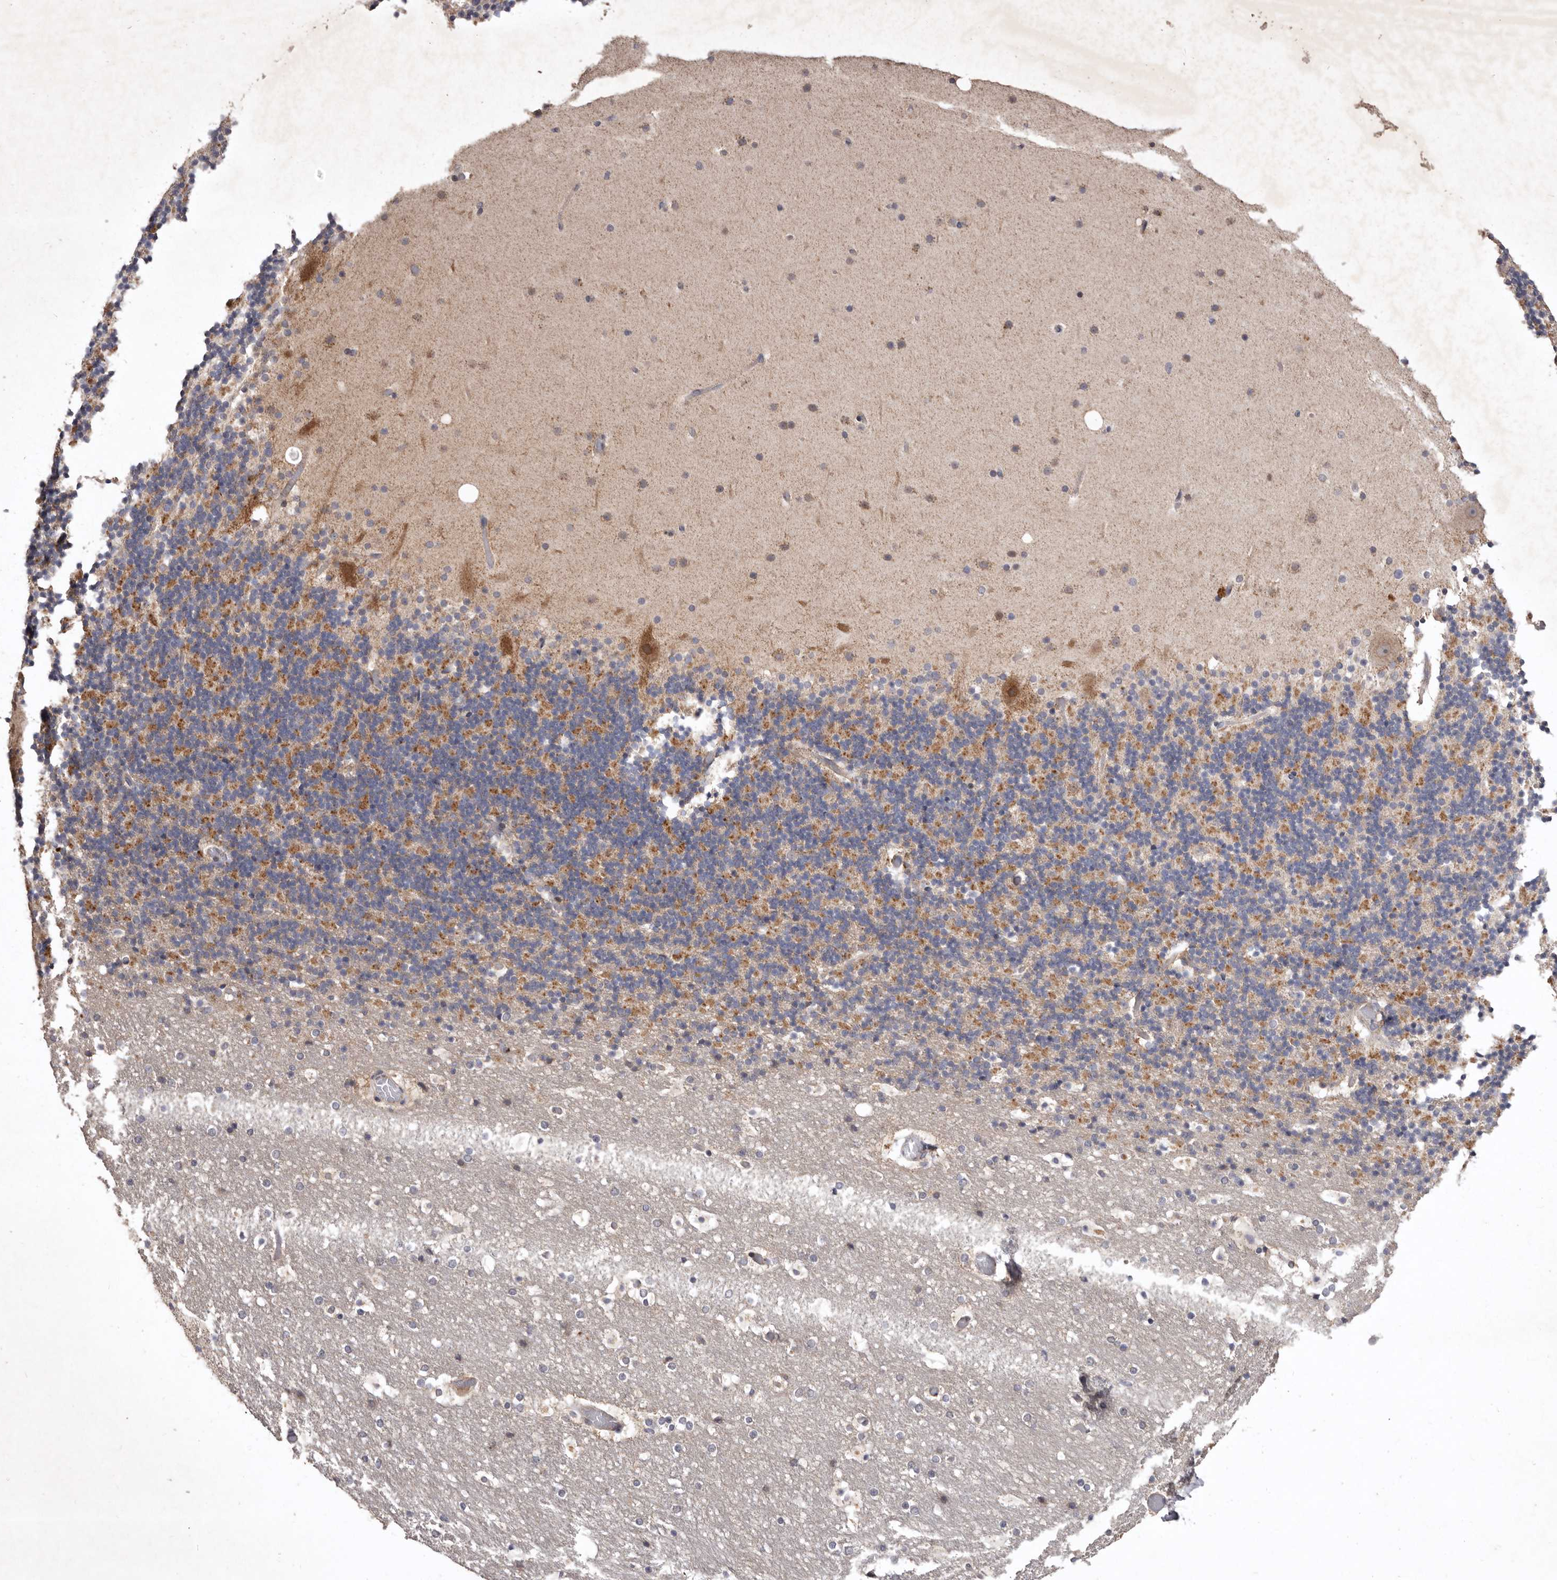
{"staining": {"intensity": "moderate", "quantity": "25%-75%", "location": "cytoplasmic/membranous"}, "tissue": "cerebellum", "cell_type": "Cells in granular layer", "image_type": "normal", "snomed": [{"axis": "morphology", "description": "Normal tissue, NOS"}, {"axis": "topography", "description": "Cerebellum"}], "caption": "Immunohistochemical staining of benign human cerebellum displays 25%-75% levels of moderate cytoplasmic/membranous protein expression in approximately 25%-75% of cells in granular layer.", "gene": "FLAD1", "patient": {"sex": "male", "age": 57}}